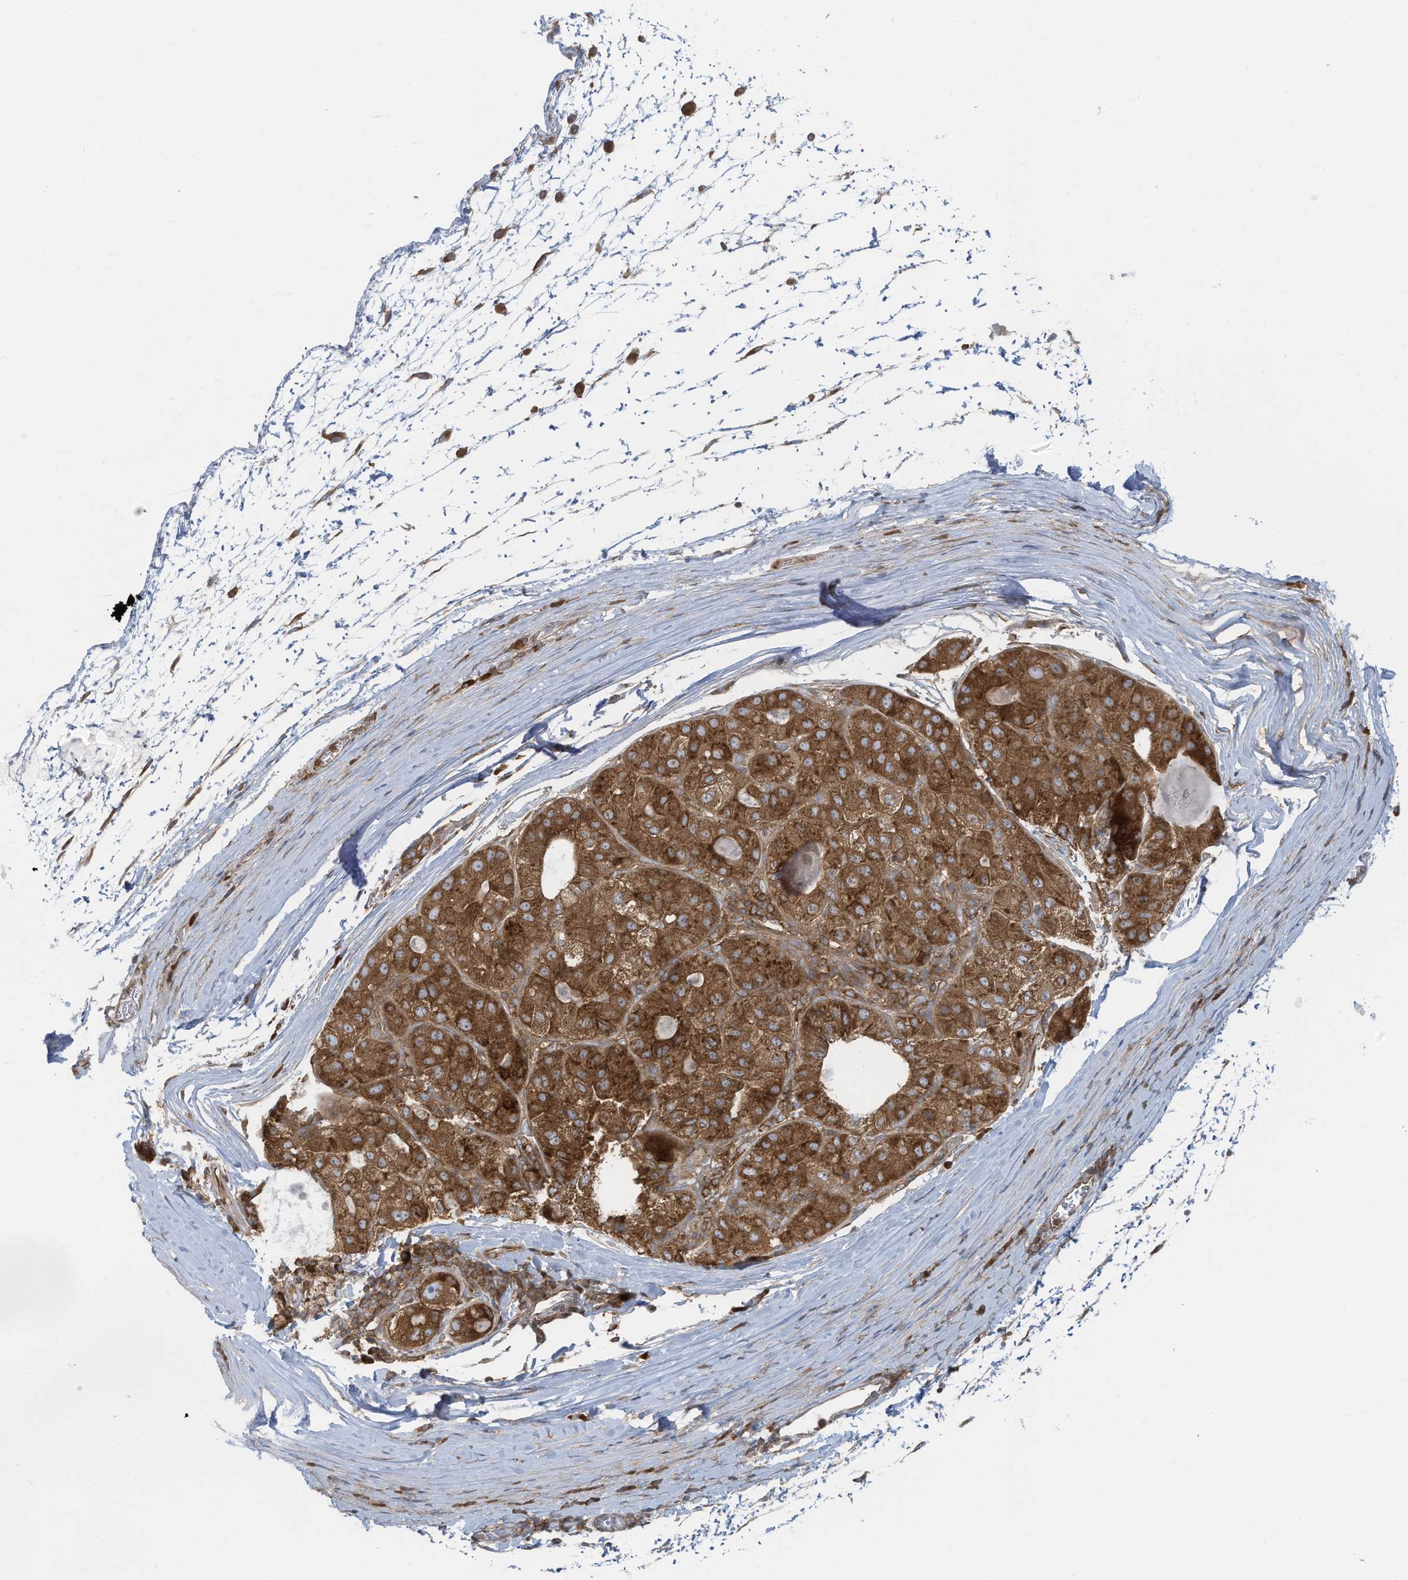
{"staining": {"intensity": "strong", "quantity": ">75%", "location": "cytoplasmic/membranous"}, "tissue": "liver cancer", "cell_type": "Tumor cells", "image_type": "cancer", "snomed": [{"axis": "morphology", "description": "Carcinoma, Hepatocellular, NOS"}, {"axis": "topography", "description": "Liver"}], "caption": "IHC histopathology image of human liver cancer stained for a protein (brown), which exhibits high levels of strong cytoplasmic/membranous staining in about >75% of tumor cells.", "gene": "OLA1", "patient": {"sex": "male", "age": 80}}